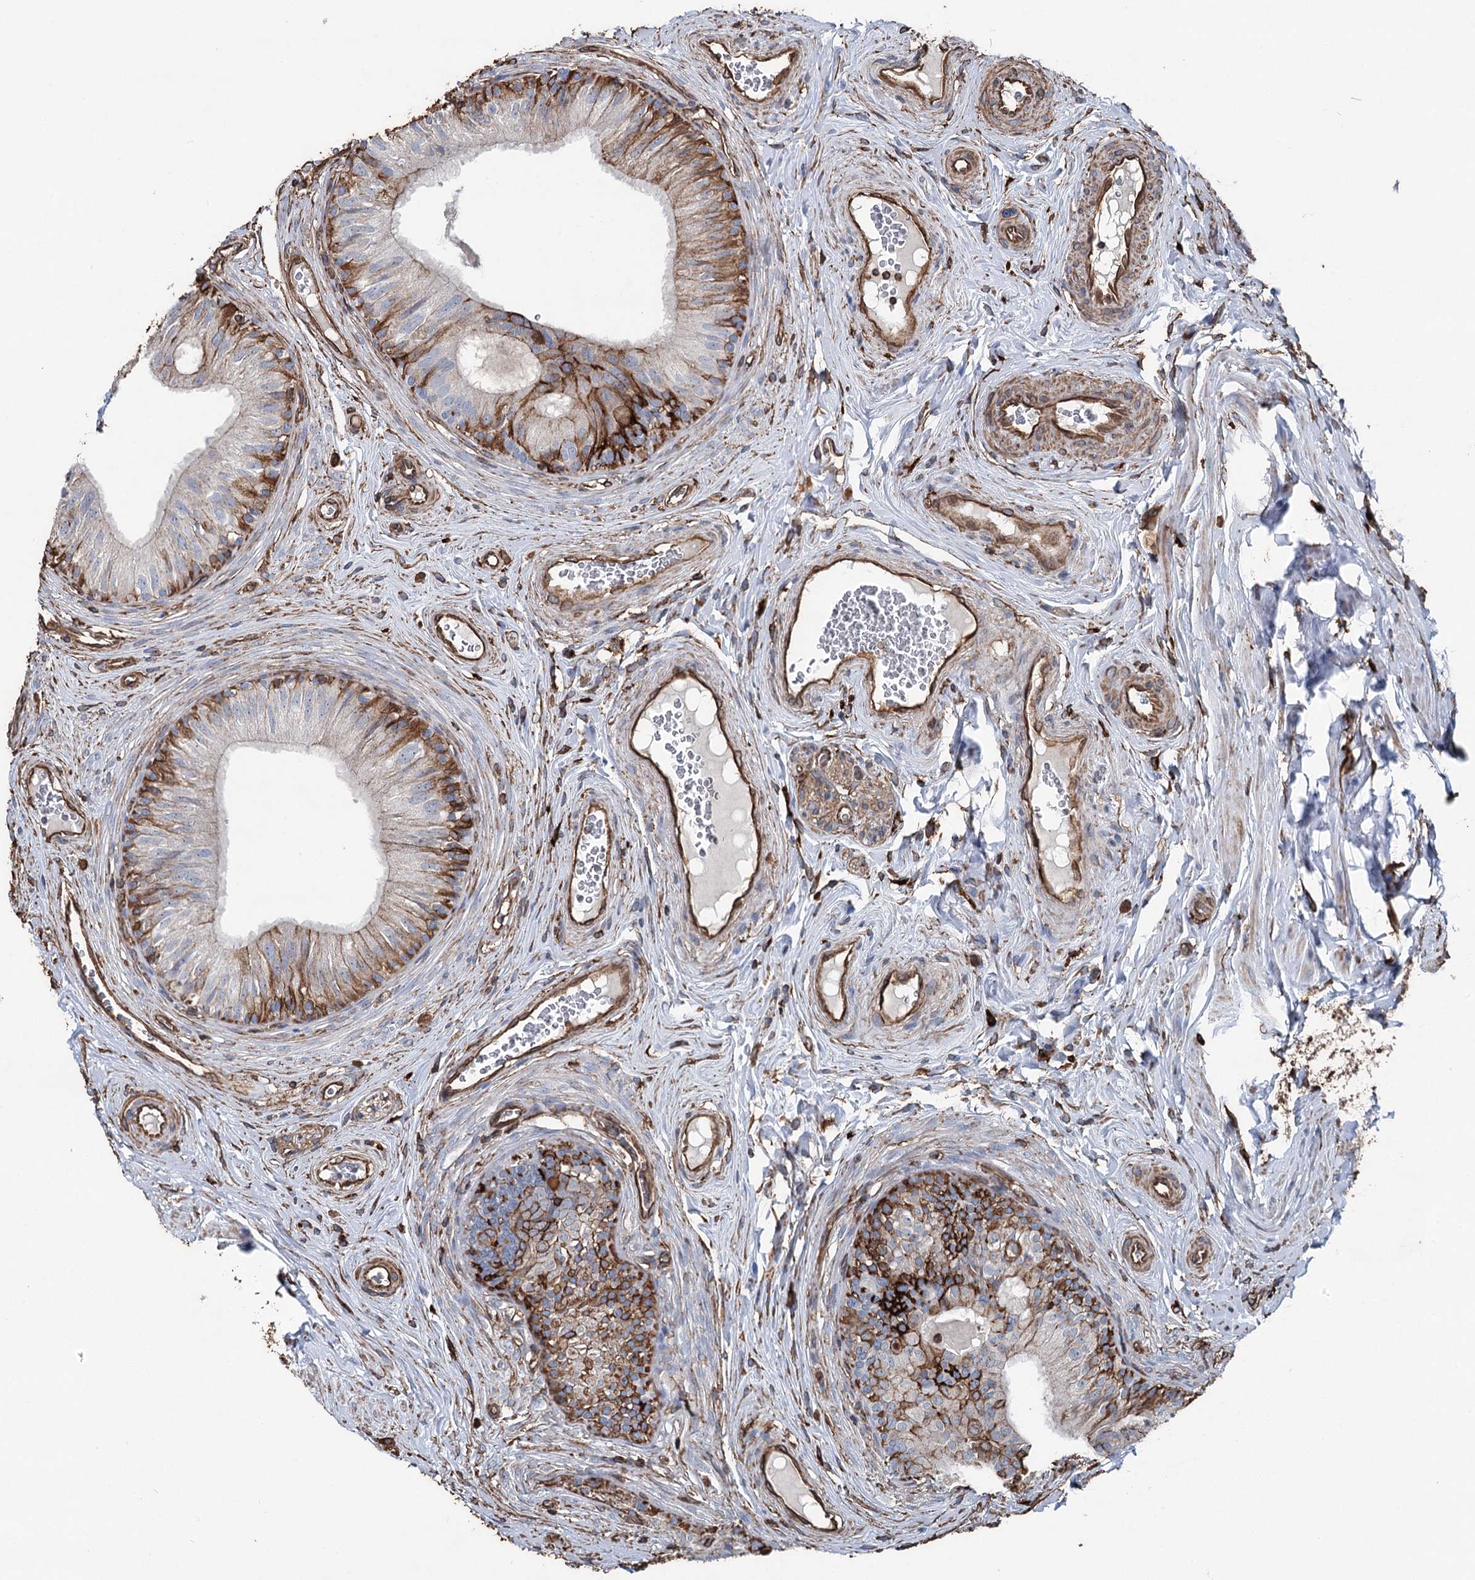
{"staining": {"intensity": "moderate", "quantity": "<25%", "location": "cytoplasmic/membranous"}, "tissue": "epididymis", "cell_type": "Glandular cells", "image_type": "normal", "snomed": [{"axis": "morphology", "description": "Normal tissue, NOS"}, {"axis": "topography", "description": "Epididymis"}], "caption": "High-magnification brightfield microscopy of unremarkable epididymis stained with DAB (3,3'-diaminobenzidine) (brown) and counterstained with hematoxylin (blue). glandular cells exhibit moderate cytoplasmic/membranous staining is appreciated in approximately<25% of cells.", "gene": "CLEC4M", "patient": {"sex": "male", "age": 46}}